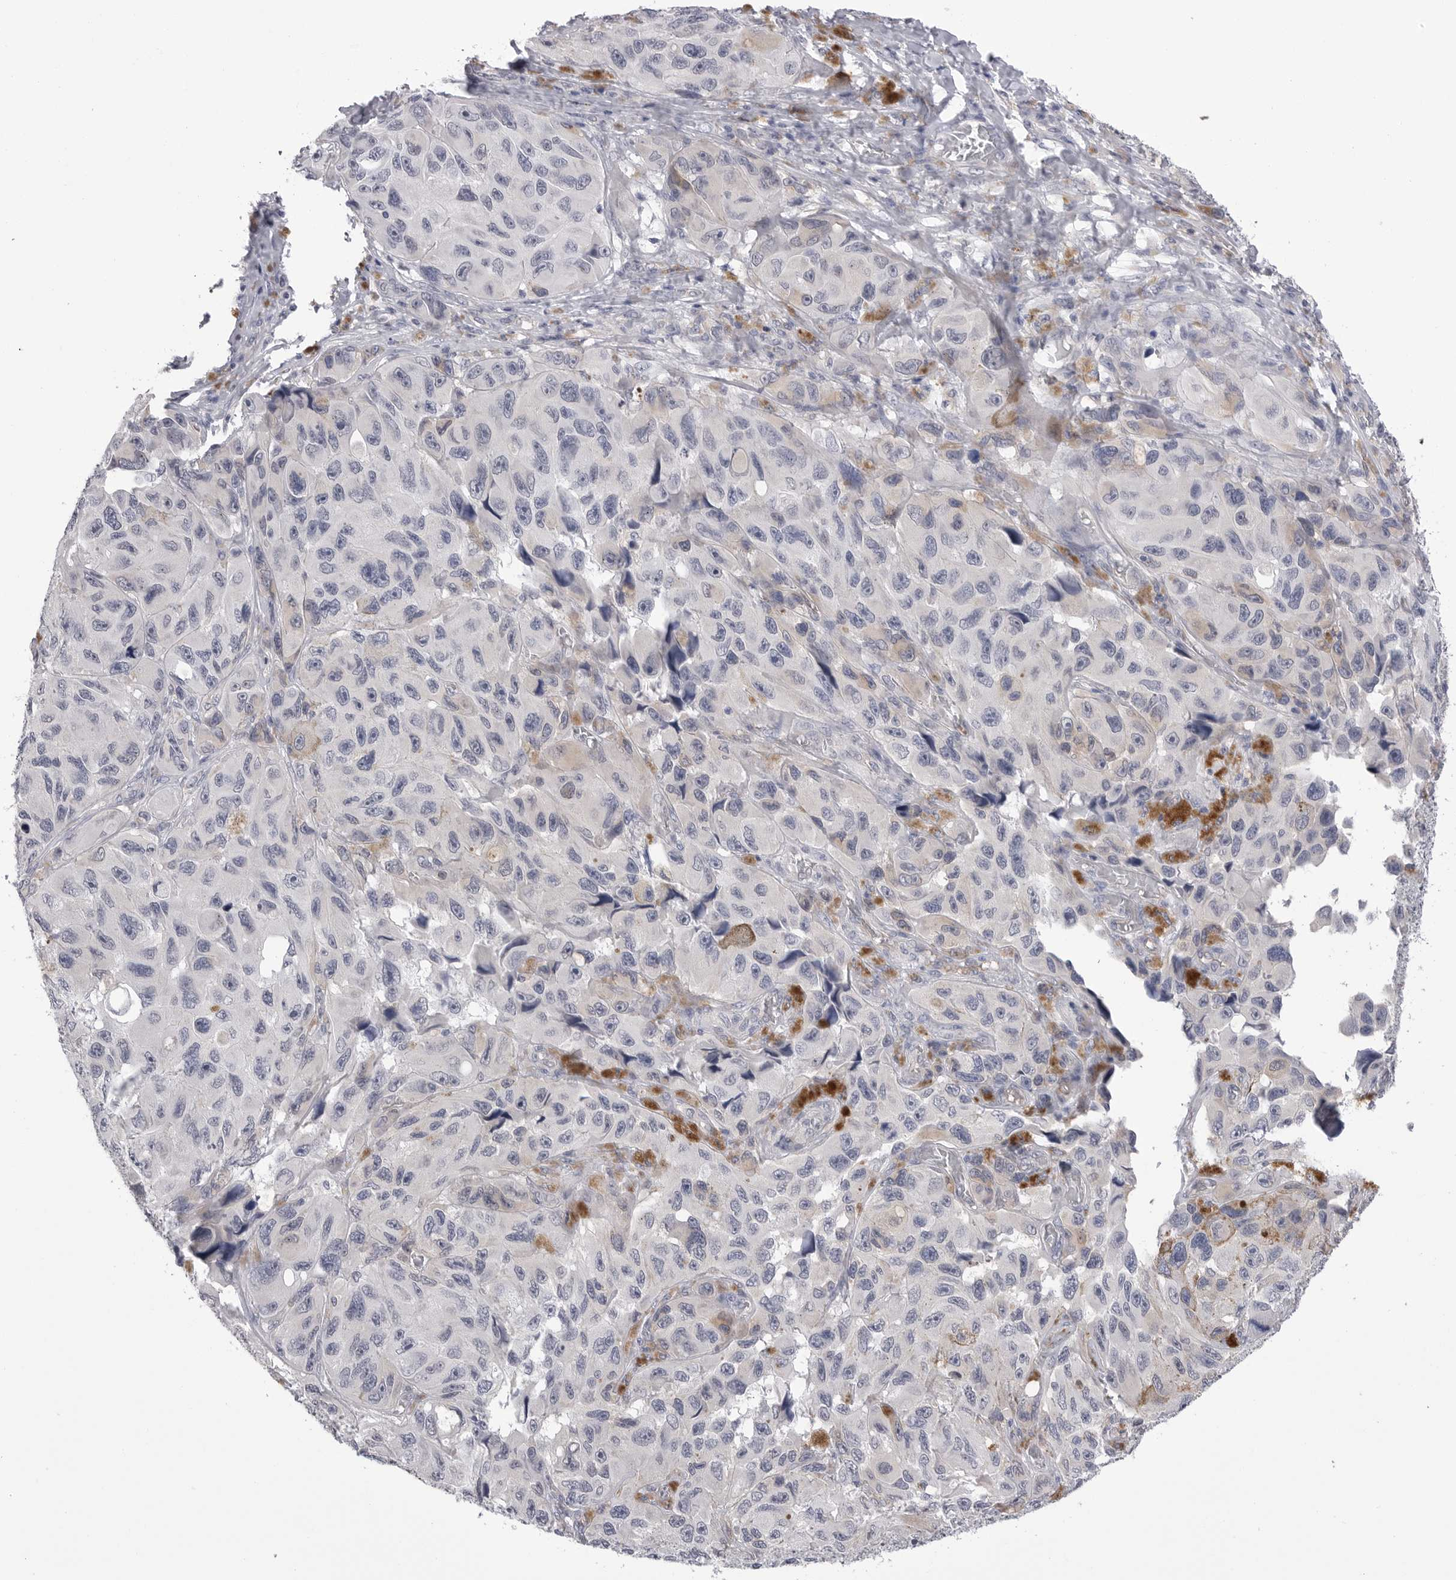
{"staining": {"intensity": "negative", "quantity": "none", "location": "none"}, "tissue": "melanoma", "cell_type": "Tumor cells", "image_type": "cancer", "snomed": [{"axis": "morphology", "description": "Malignant melanoma, NOS"}, {"axis": "topography", "description": "Skin"}], "caption": "Photomicrograph shows no significant protein positivity in tumor cells of melanoma. The staining was performed using DAB to visualize the protein expression in brown, while the nuclei were stained in blue with hematoxylin (Magnification: 20x).", "gene": "DLGAP3", "patient": {"sex": "female", "age": 73}}